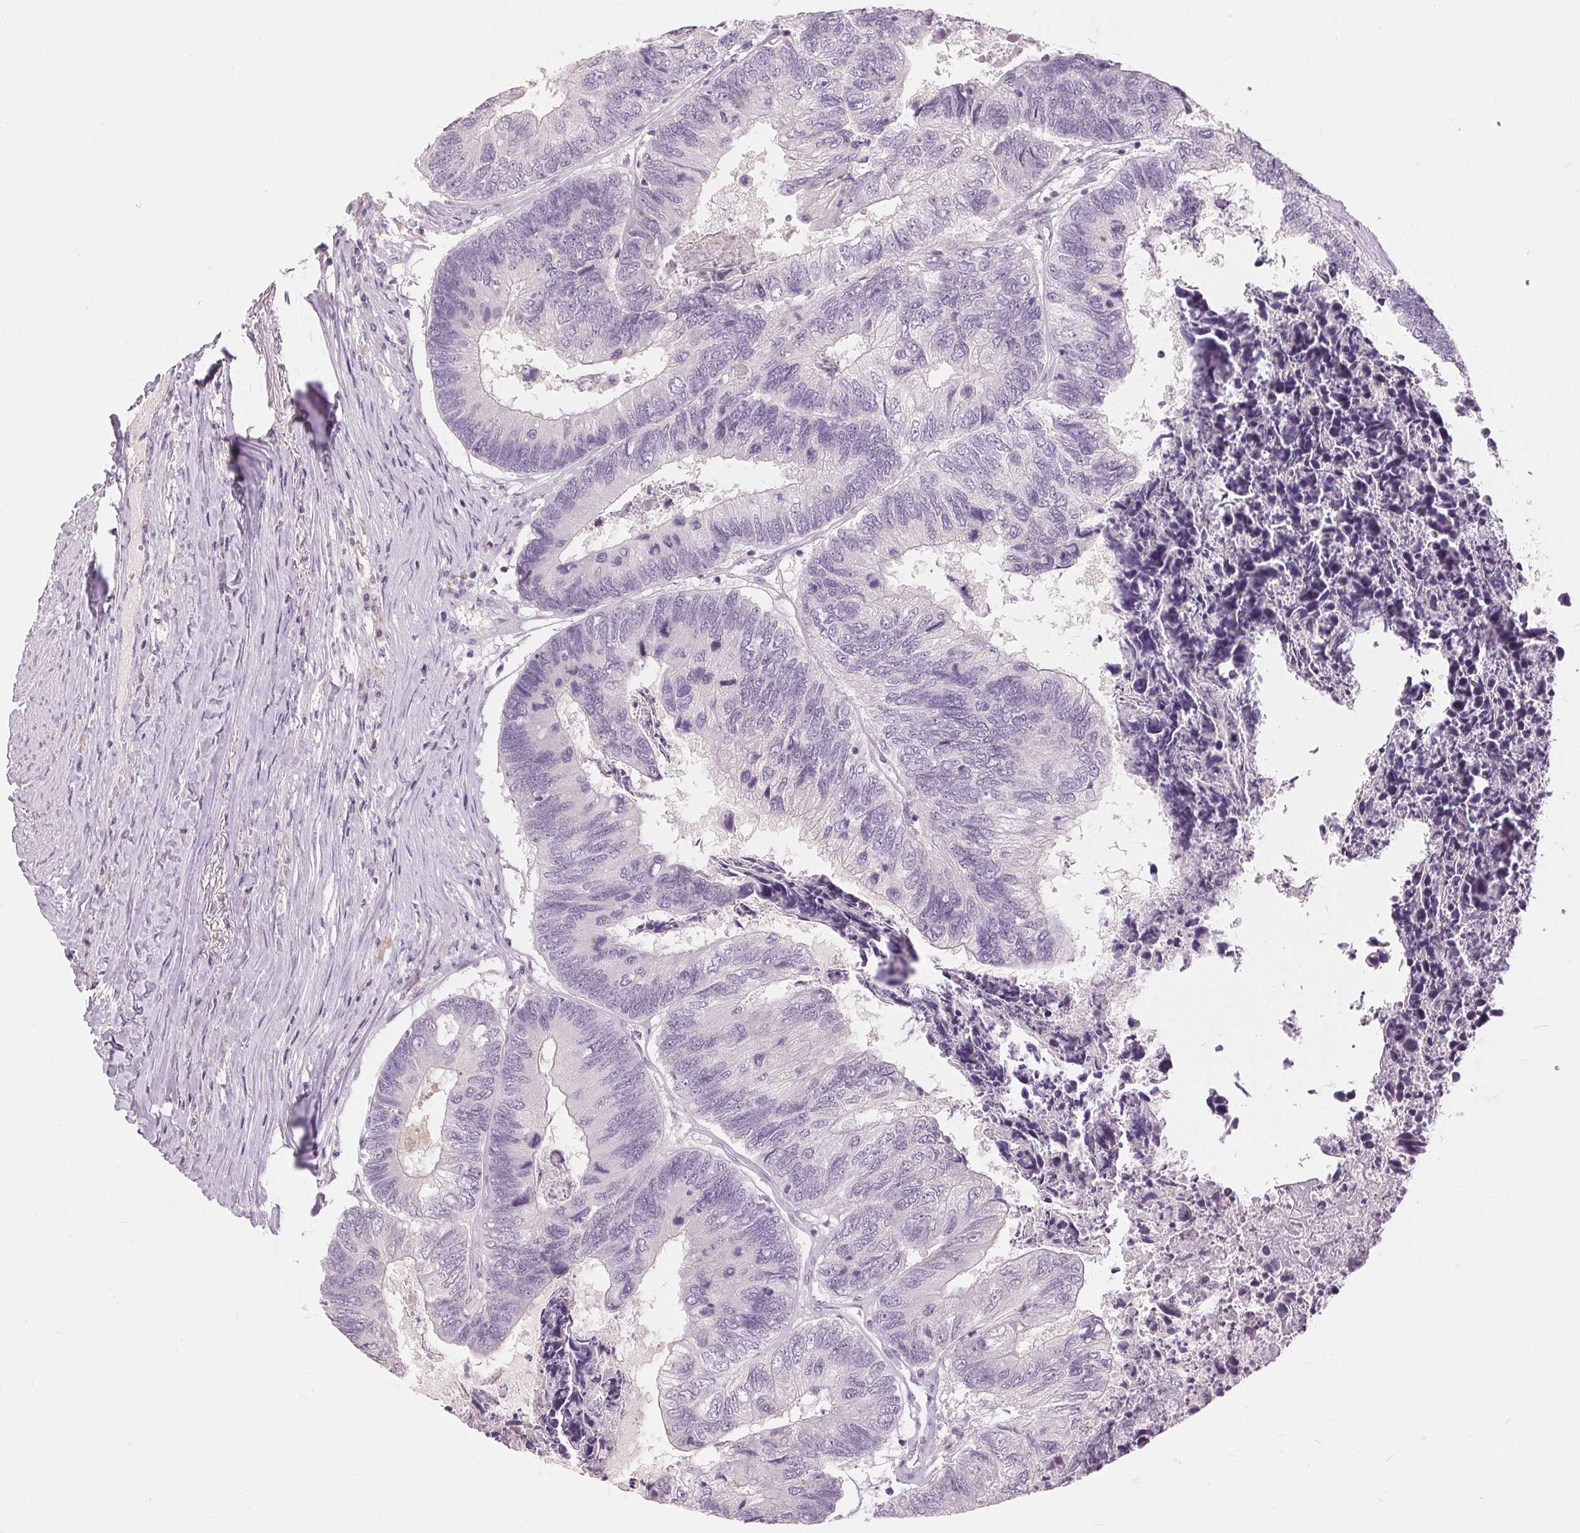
{"staining": {"intensity": "negative", "quantity": "none", "location": "none"}, "tissue": "colorectal cancer", "cell_type": "Tumor cells", "image_type": "cancer", "snomed": [{"axis": "morphology", "description": "Adenocarcinoma, NOS"}, {"axis": "topography", "description": "Colon"}], "caption": "The histopathology image demonstrates no staining of tumor cells in colorectal adenocarcinoma.", "gene": "DSG3", "patient": {"sex": "female", "age": 67}}